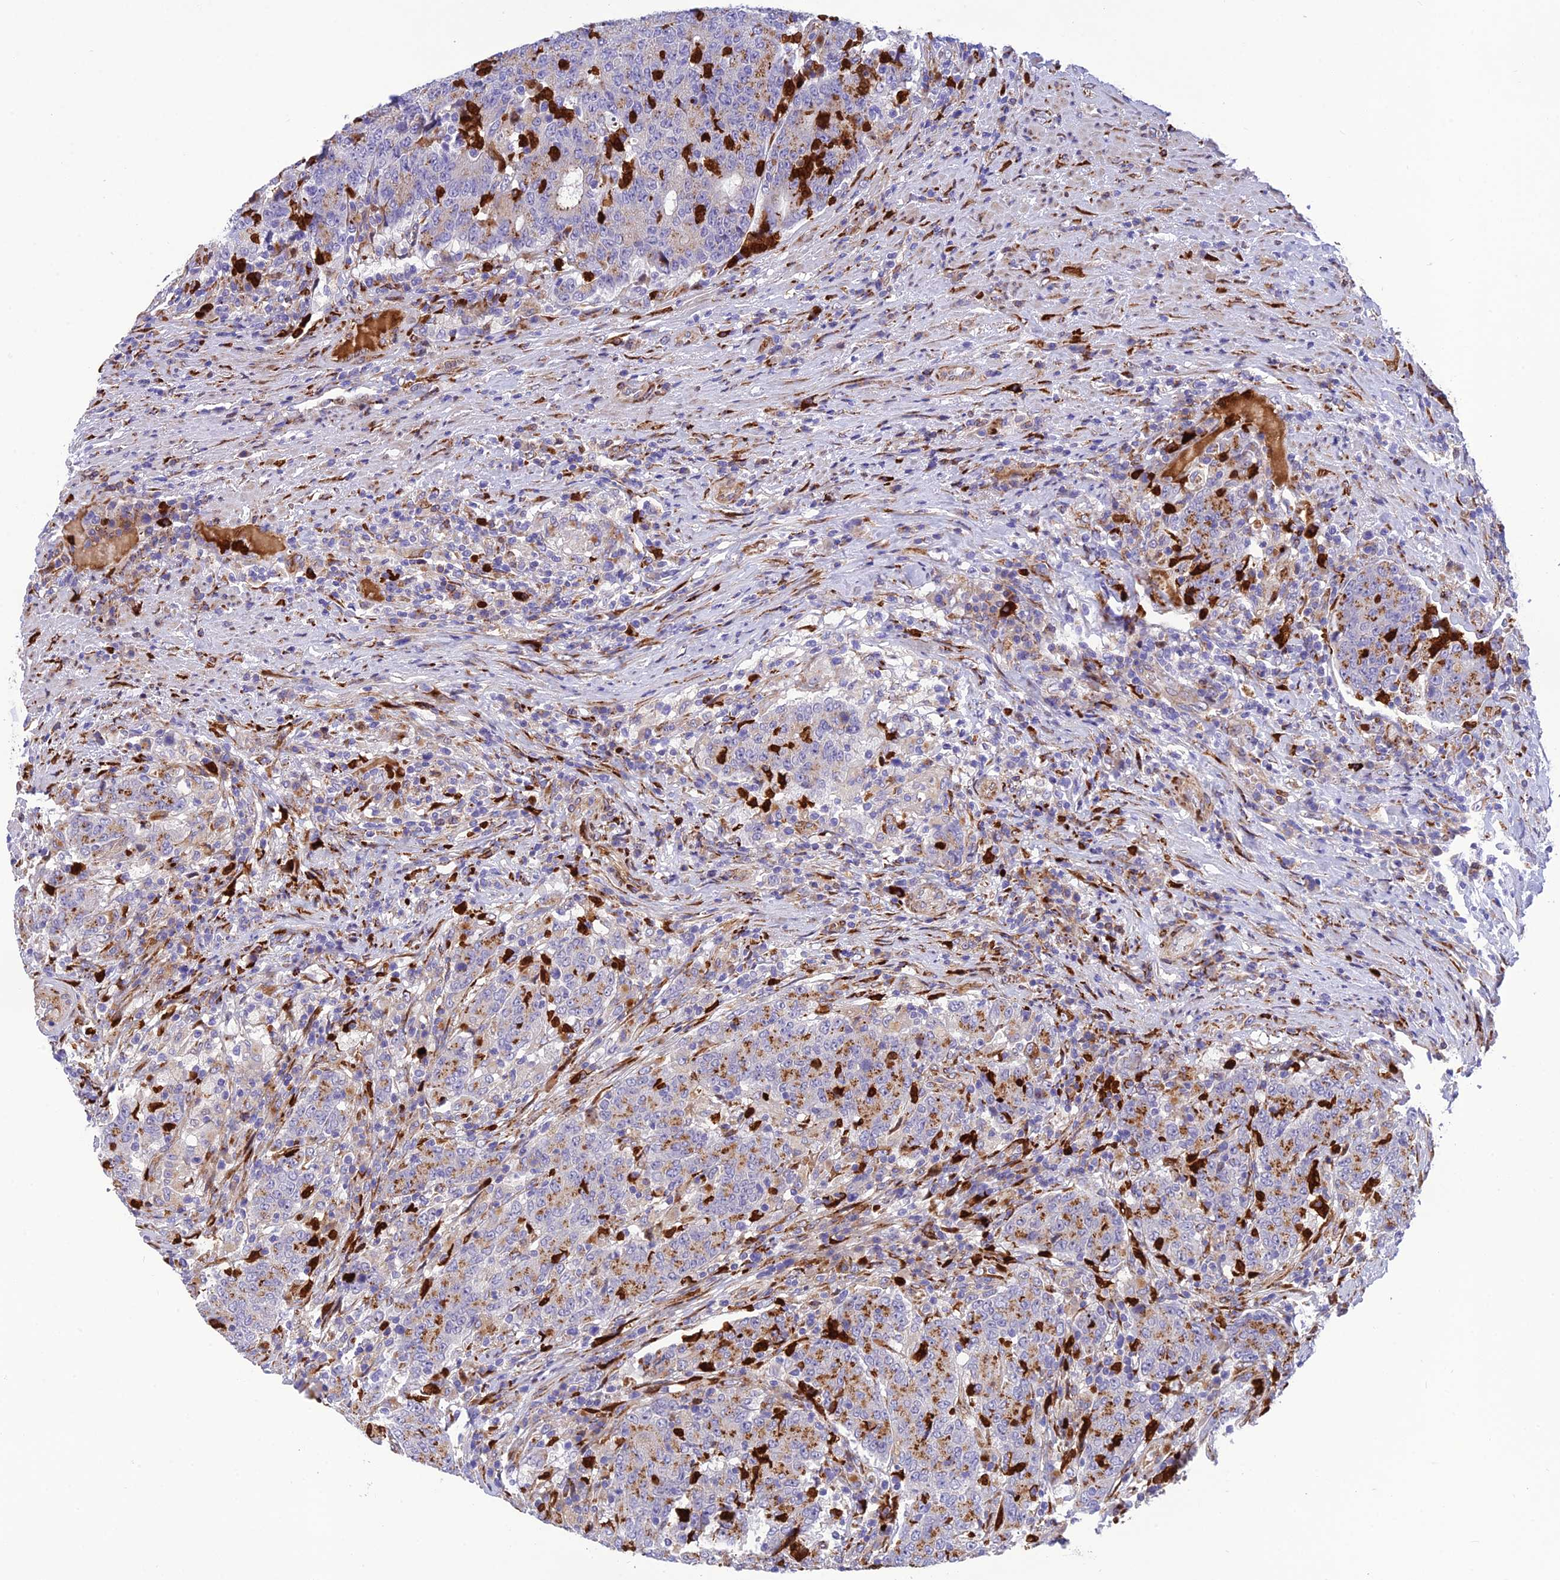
{"staining": {"intensity": "moderate", "quantity": "25%-75%", "location": "cytoplasmic/membranous"}, "tissue": "colorectal cancer", "cell_type": "Tumor cells", "image_type": "cancer", "snomed": [{"axis": "morphology", "description": "Adenocarcinoma, NOS"}, {"axis": "topography", "description": "Colon"}], "caption": "An image showing moderate cytoplasmic/membranous staining in approximately 25%-75% of tumor cells in colorectal cancer (adenocarcinoma), as visualized by brown immunohistochemical staining.", "gene": "CPSF4L", "patient": {"sex": "female", "age": 75}}